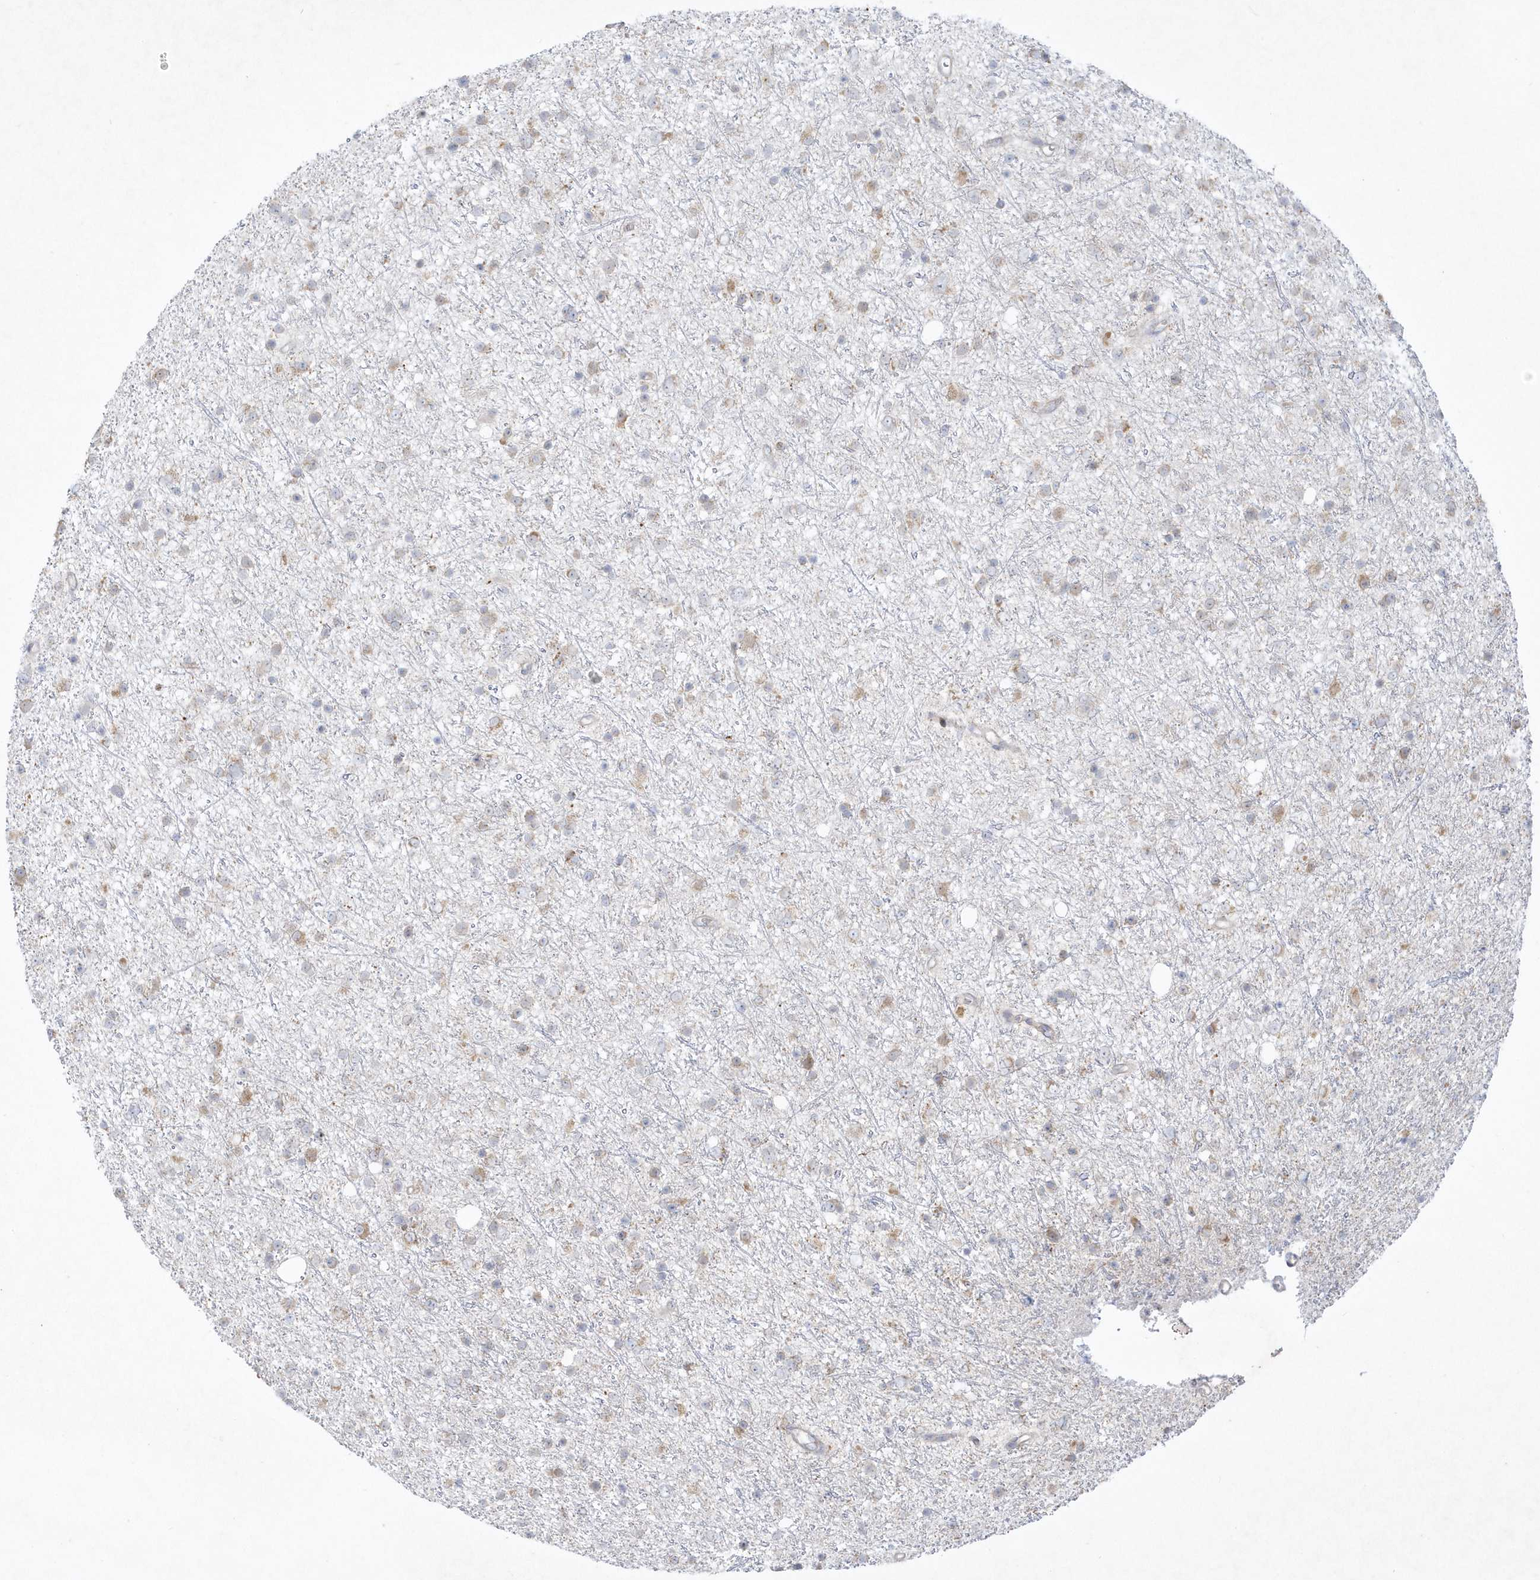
{"staining": {"intensity": "negative", "quantity": "none", "location": "none"}, "tissue": "glioma", "cell_type": "Tumor cells", "image_type": "cancer", "snomed": [{"axis": "morphology", "description": "Glioma, malignant, Low grade"}, {"axis": "topography", "description": "Cerebral cortex"}], "caption": "The micrograph shows no staining of tumor cells in malignant low-grade glioma.", "gene": "LARS1", "patient": {"sex": "female", "age": 39}}